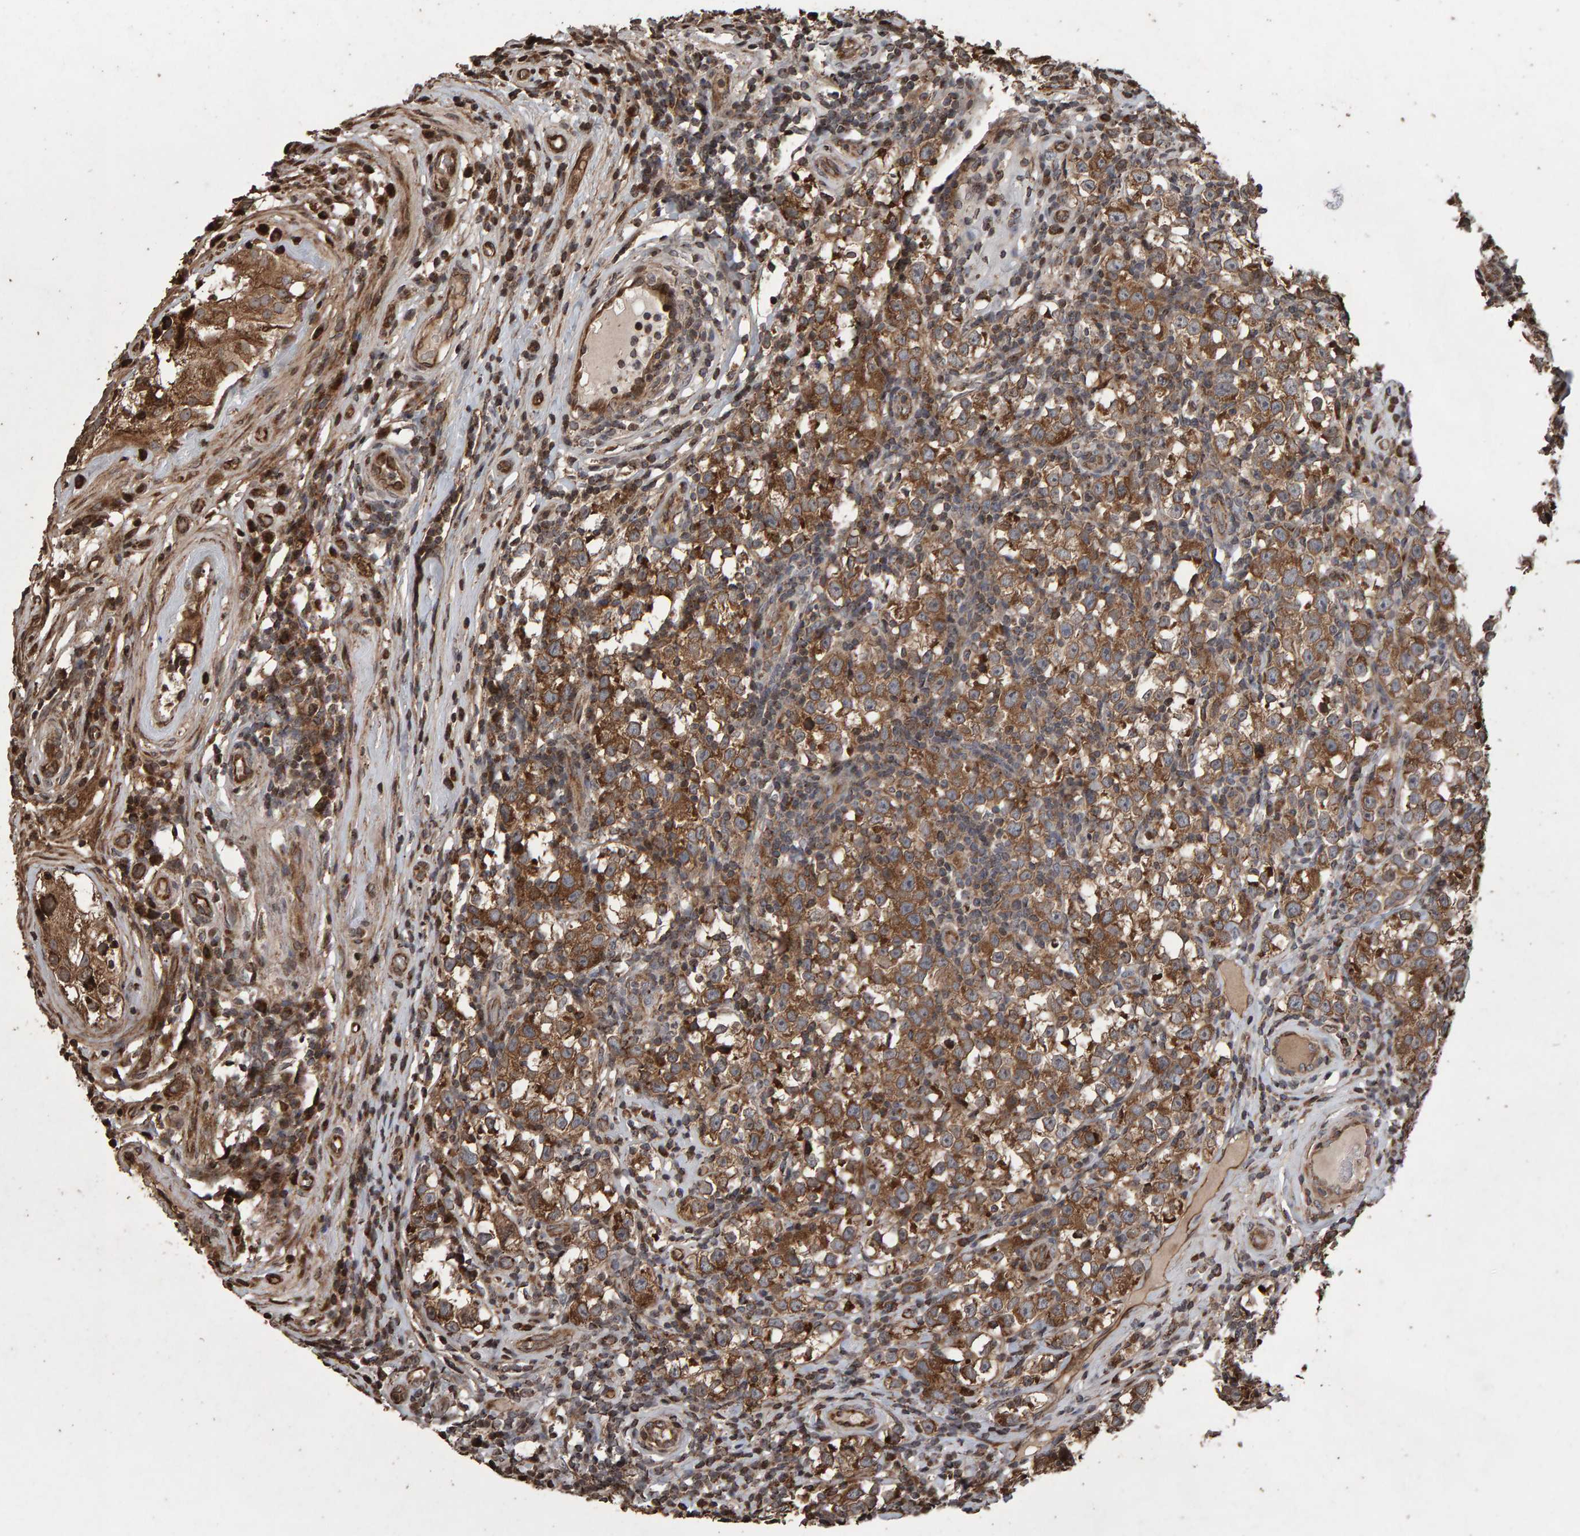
{"staining": {"intensity": "moderate", "quantity": ">75%", "location": "cytoplasmic/membranous"}, "tissue": "testis cancer", "cell_type": "Tumor cells", "image_type": "cancer", "snomed": [{"axis": "morphology", "description": "Normal tissue, NOS"}, {"axis": "morphology", "description": "Seminoma, NOS"}, {"axis": "topography", "description": "Testis"}], "caption": "Brown immunohistochemical staining in human testis cancer shows moderate cytoplasmic/membranous positivity in about >75% of tumor cells.", "gene": "OSBP2", "patient": {"sex": "male", "age": 43}}